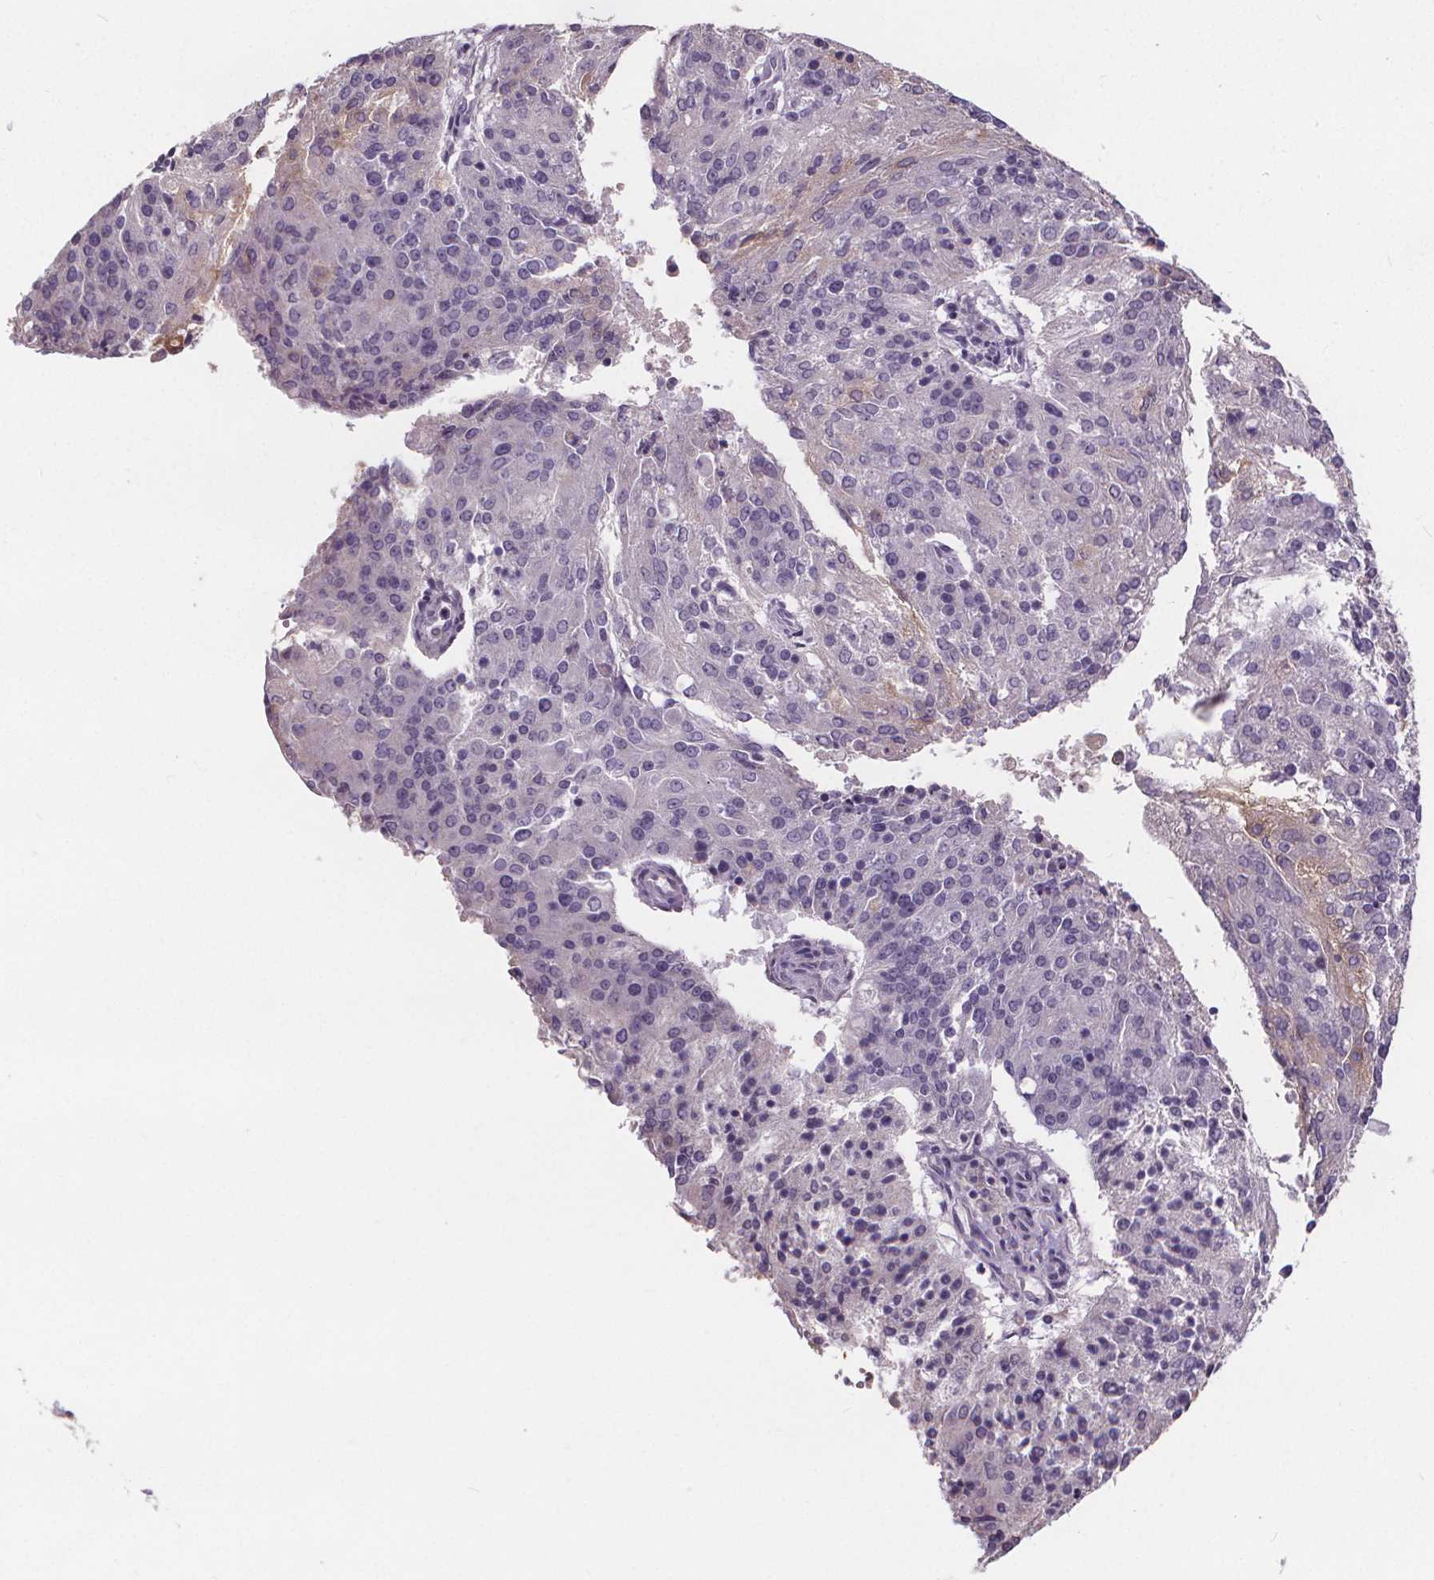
{"staining": {"intensity": "negative", "quantity": "none", "location": "none"}, "tissue": "endometrial cancer", "cell_type": "Tumor cells", "image_type": "cancer", "snomed": [{"axis": "morphology", "description": "Adenocarcinoma, NOS"}, {"axis": "topography", "description": "Endometrium"}], "caption": "Human endometrial adenocarcinoma stained for a protein using immunohistochemistry reveals no staining in tumor cells.", "gene": "ATP6V1D", "patient": {"sex": "female", "age": 82}}